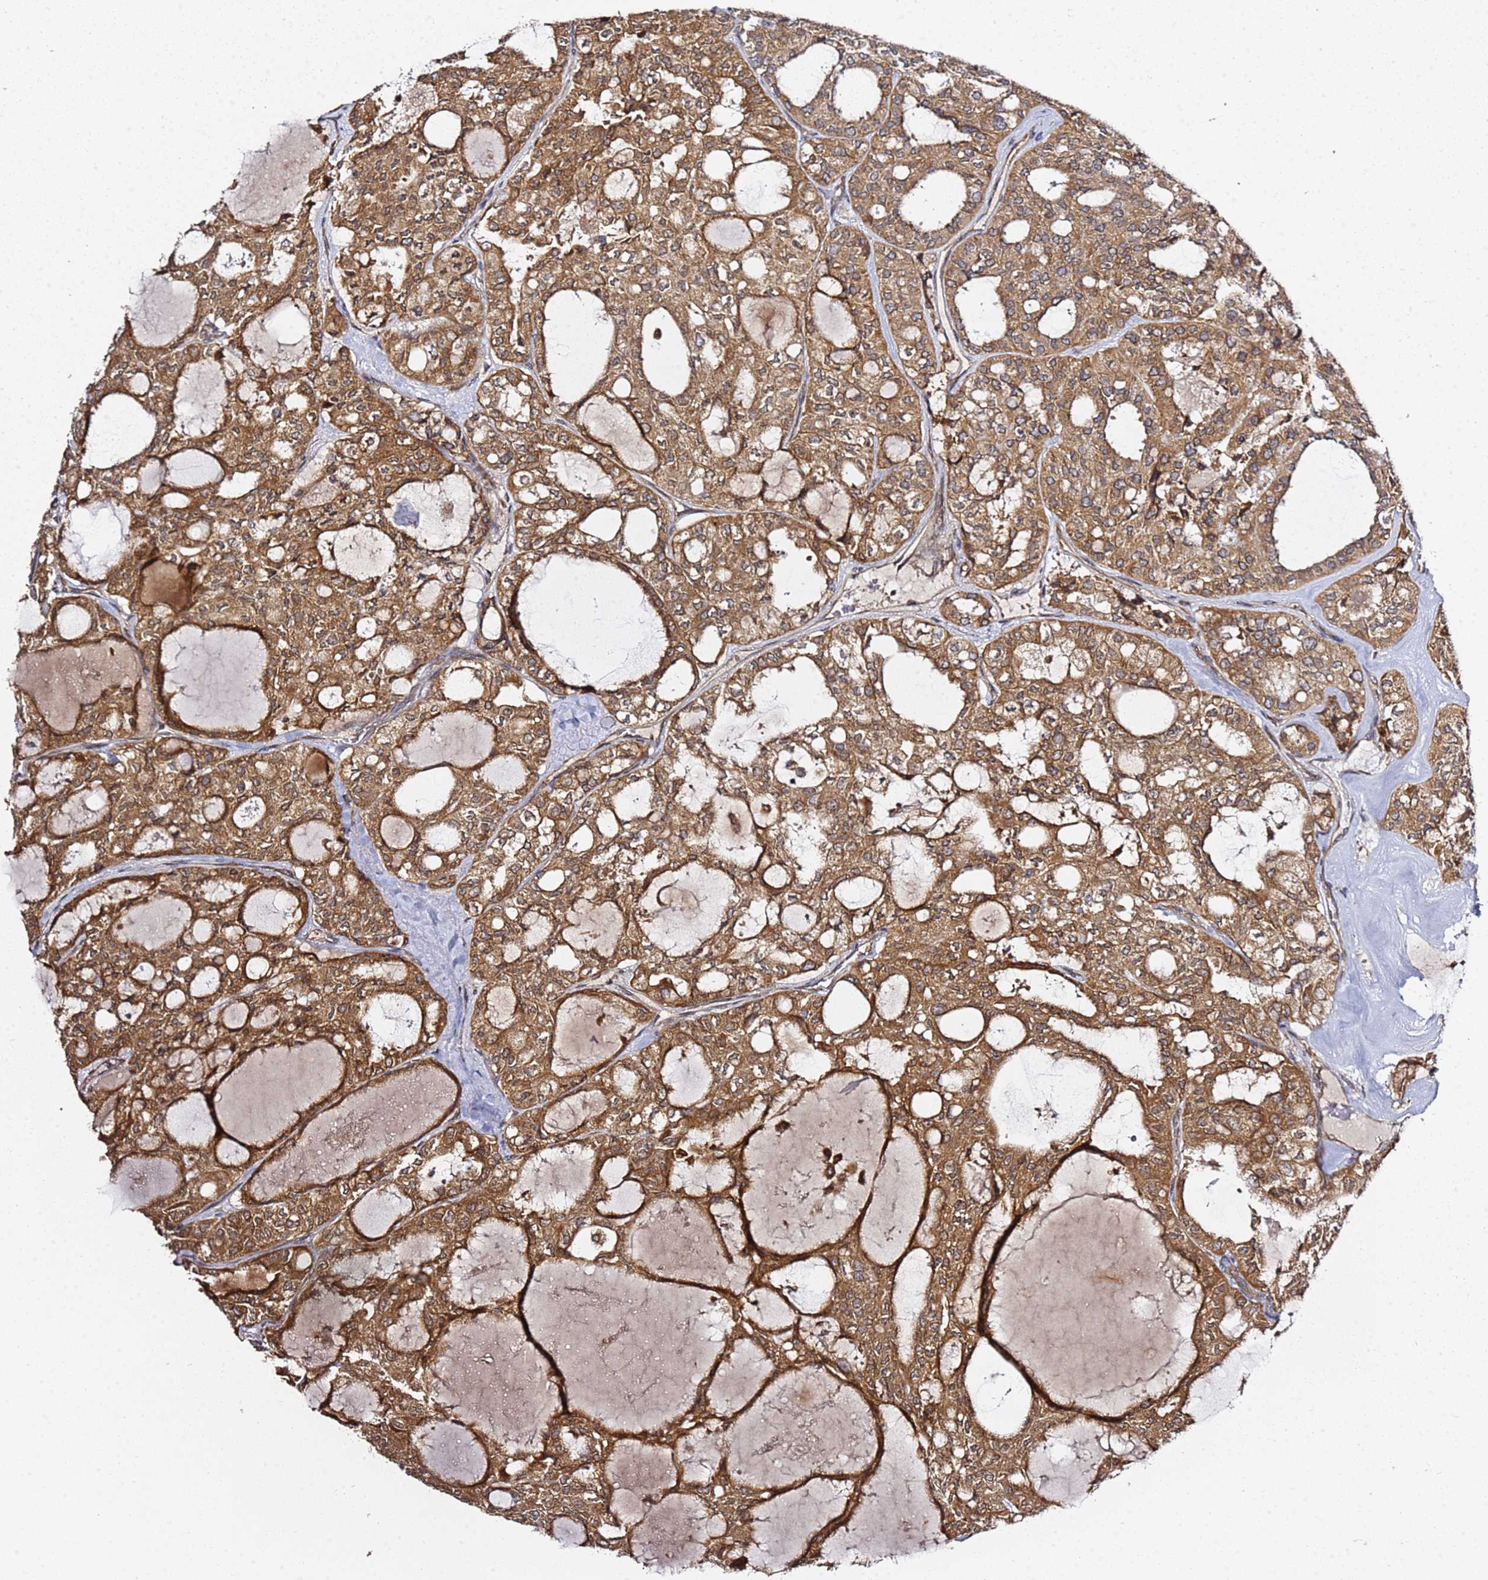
{"staining": {"intensity": "strong", "quantity": ">75%", "location": "cytoplasmic/membranous"}, "tissue": "thyroid cancer", "cell_type": "Tumor cells", "image_type": "cancer", "snomed": [{"axis": "morphology", "description": "Follicular adenoma carcinoma, NOS"}, {"axis": "topography", "description": "Thyroid gland"}], "caption": "Thyroid cancer stained with a protein marker exhibits strong staining in tumor cells.", "gene": "PRKAB2", "patient": {"sex": "male", "age": 75}}